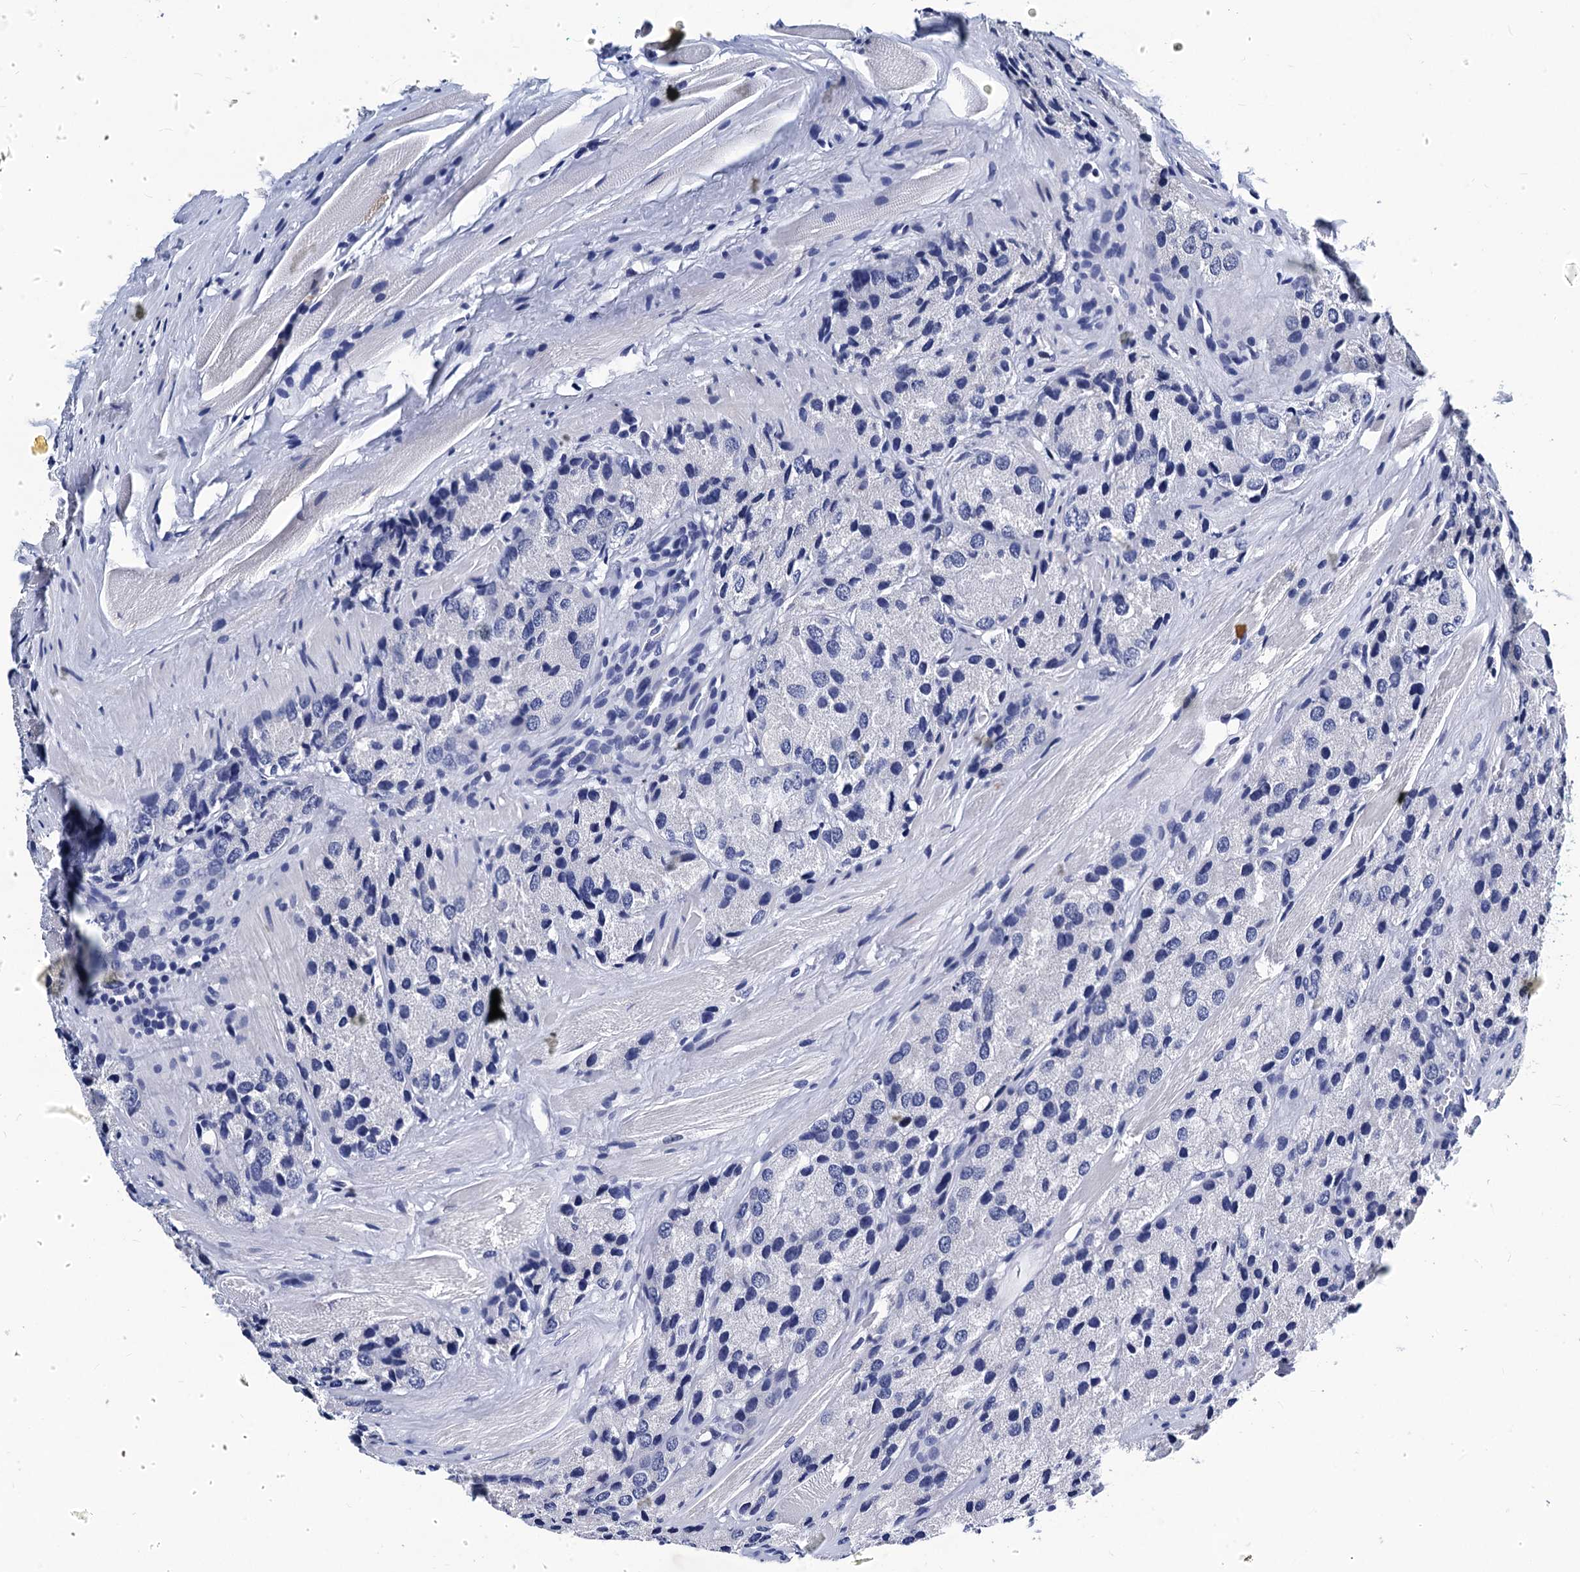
{"staining": {"intensity": "negative", "quantity": "none", "location": "none"}, "tissue": "prostate cancer", "cell_type": "Tumor cells", "image_type": "cancer", "snomed": [{"axis": "morphology", "description": "Adenocarcinoma, High grade"}, {"axis": "topography", "description": "Prostate"}], "caption": "DAB (3,3'-diaminobenzidine) immunohistochemical staining of prostate high-grade adenocarcinoma exhibits no significant positivity in tumor cells.", "gene": "LRRC30", "patient": {"sex": "male", "age": 66}}